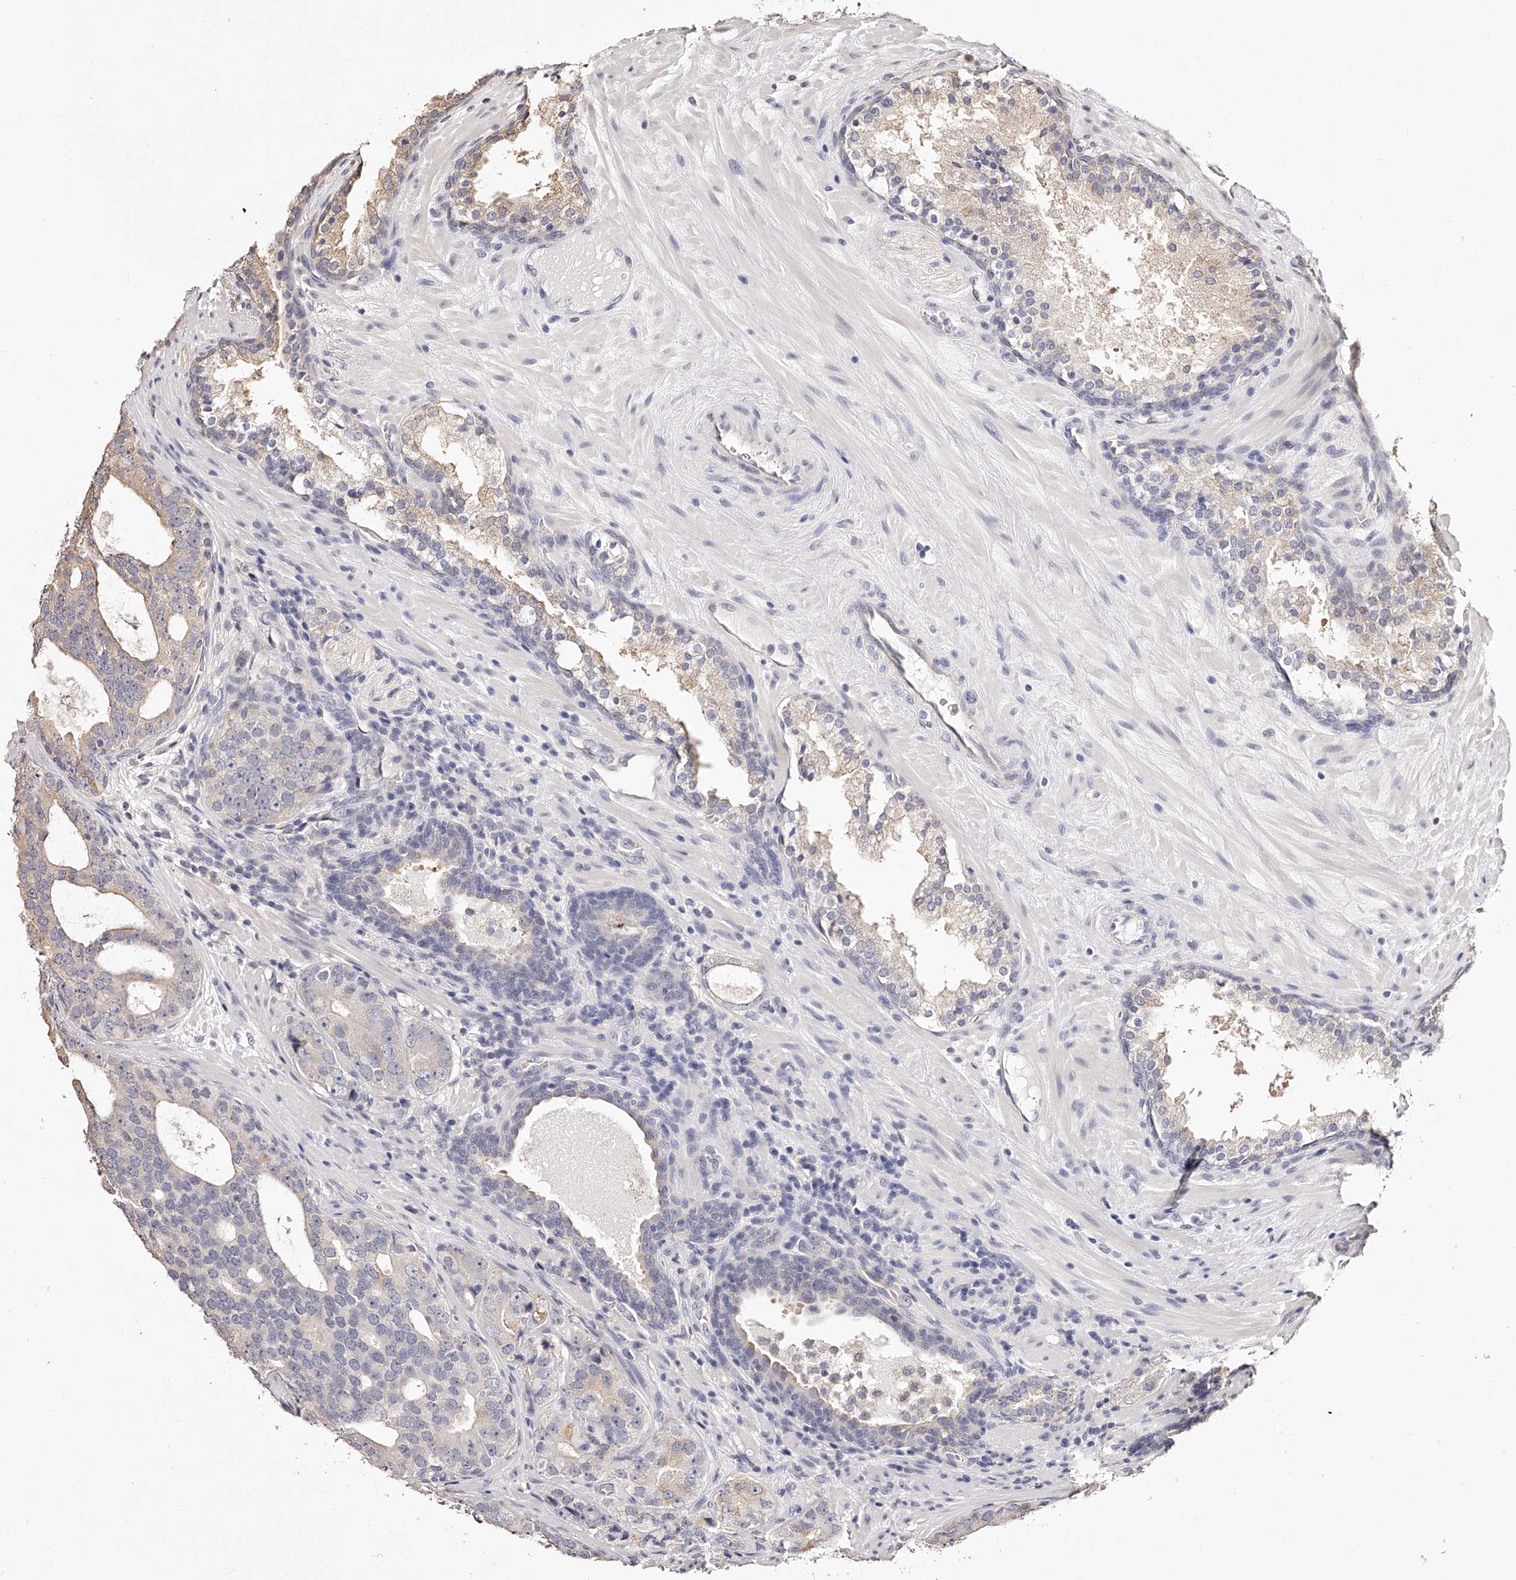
{"staining": {"intensity": "weak", "quantity": "<25%", "location": "cytoplasmic/membranous"}, "tissue": "prostate cancer", "cell_type": "Tumor cells", "image_type": "cancer", "snomed": [{"axis": "morphology", "description": "Adenocarcinoma, High grade"}, {"axis": "topography", "description": "Prostate"}], "caption": "Immunohistochemical staining of human prostate cancer (adenocarcinoma (high-grade)) exhibits no significant positivity in tumor cells.", "gene": "ZNF582", "patient": {"sex": "male", "age": 56}}